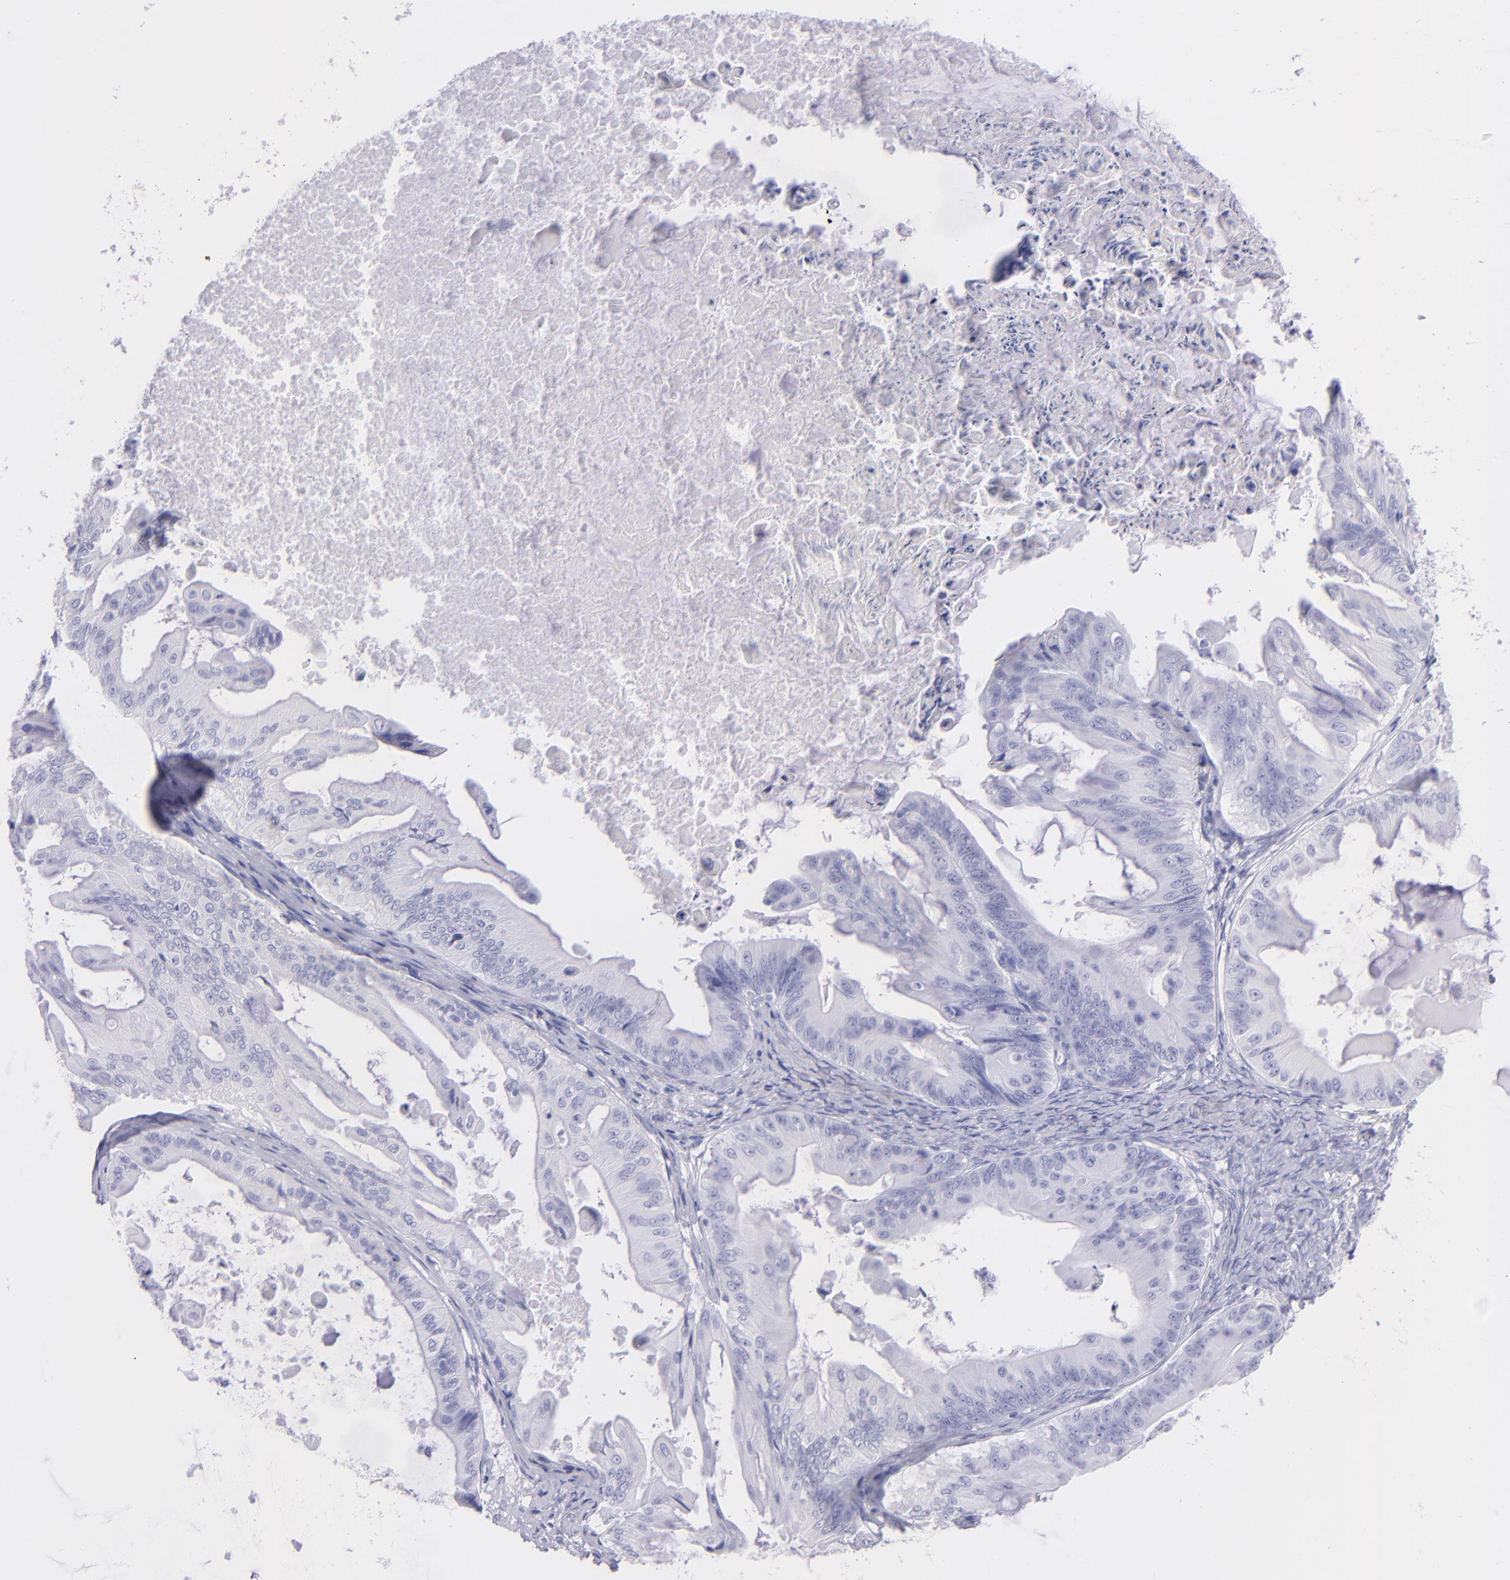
{"staining": {"intensity": "negative", "quantity": "none", "location": "none"}, "tissue": "ovarian cancer", "cell_type": "Tumor cells", "image_type": "cancer", "snomed": [{"axis": "morphology", "description": "Cystadenocarcinoma, mucinous, NOS"}, {"axis": "topography", "description": "Ovary"}], "caption": "High power microscopy image of an immunohistochemistry micrograph of ovarian cancer (mucinous cystadenocarcinoma), revealing no significant positivity in tumor cells.", "gene": "CNP", "patient": {"sex": "female", "age": 37}}